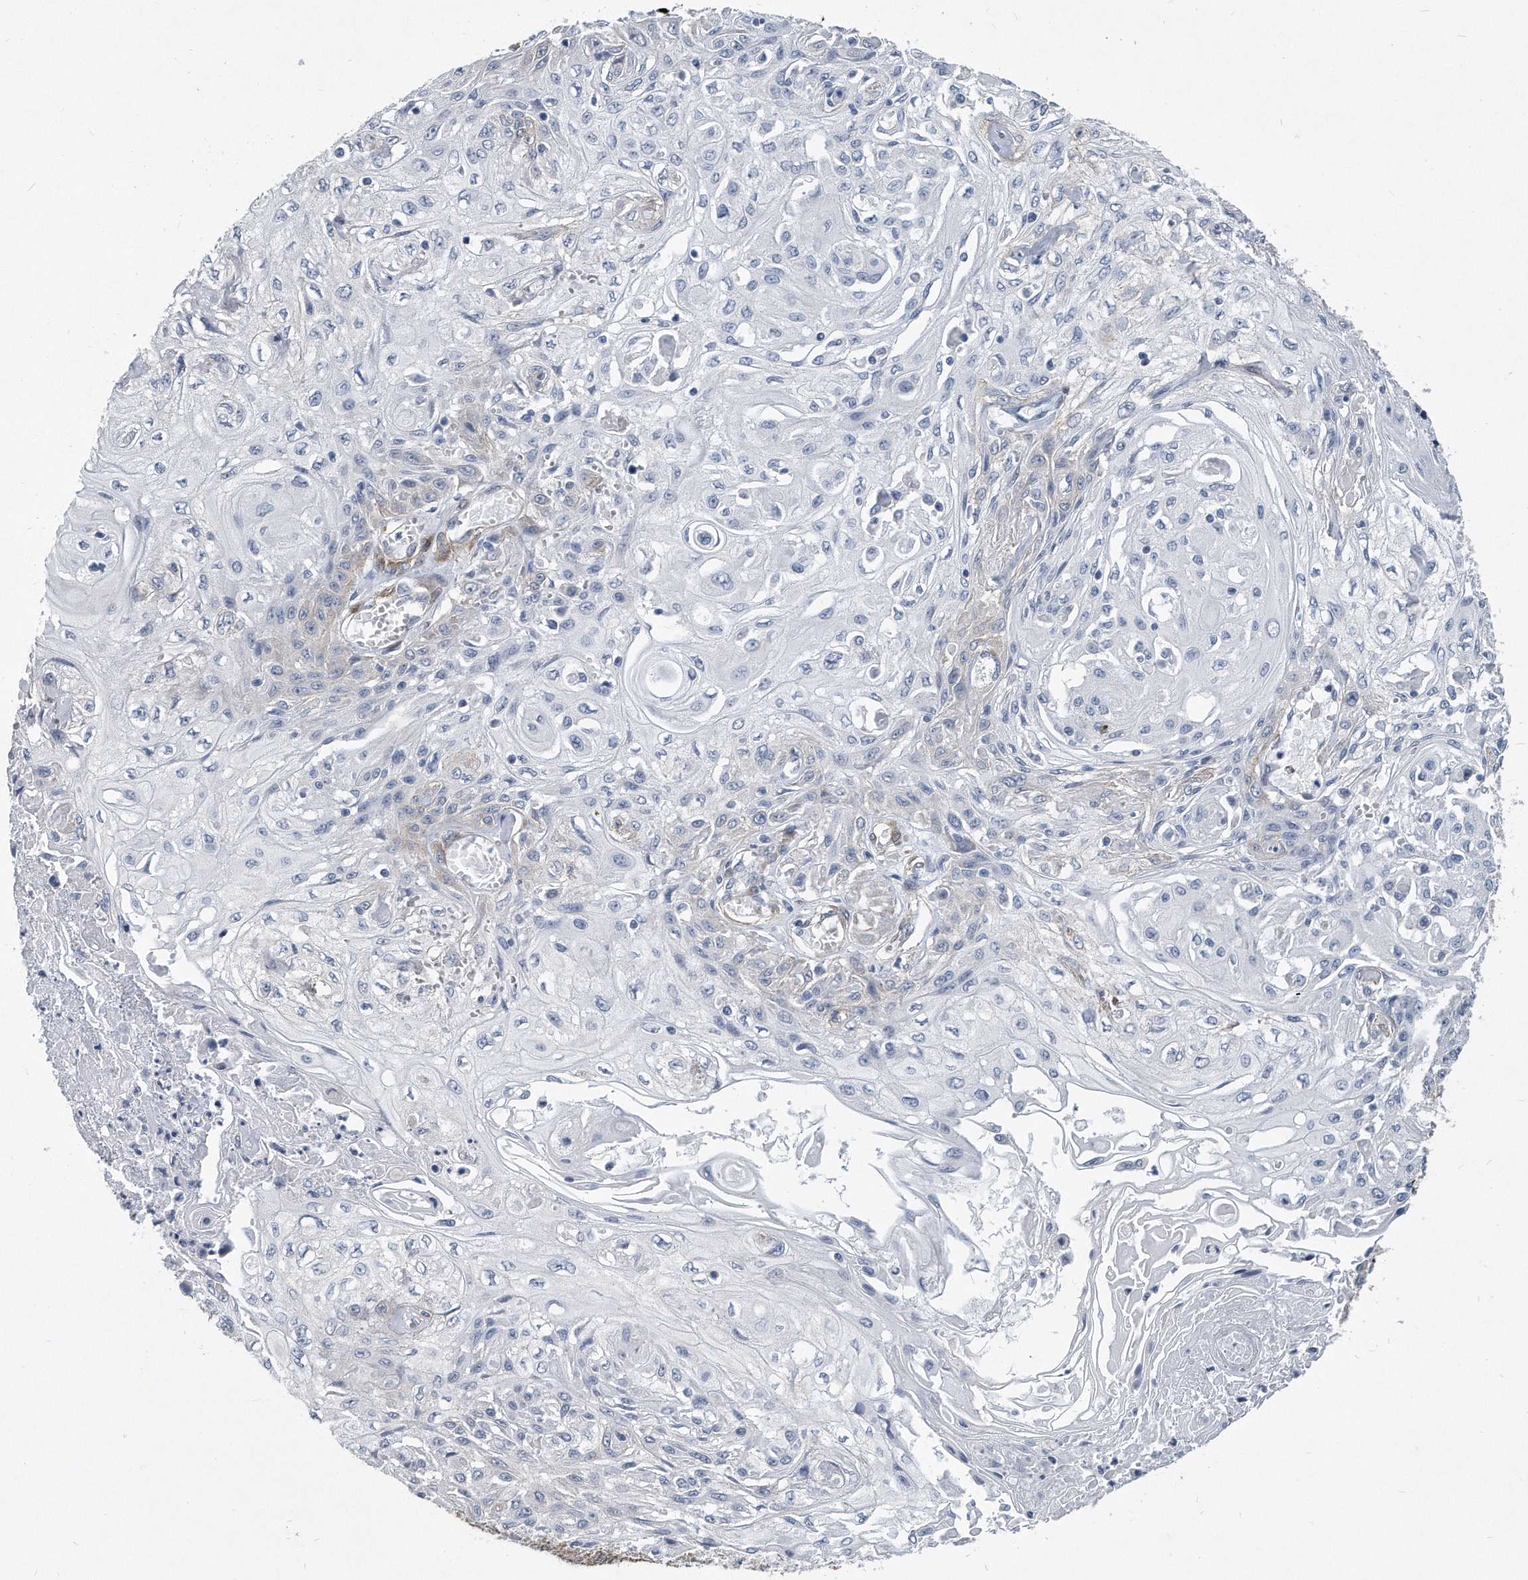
{"staining": {"intensity": "negative", "quantity": "none", "location": "none"}, "tissue": "skin cancer", "cell_type": "Tumor cells", "image_type": "cancer", "snomed": [{"axis": "morphology", "description": "Squamous cell carcinoma, NOS"}, {"axis": "morphology", "description": "Squamous cell carcinoma, metastatic, NOS"}, {"axis": "topography", "description": "Skin"}, {"axis": "topography", "description": "Lymph node"}], "caption": "Immunohistochemistry photomicrograph of skin cancer stained for a protein (brown), which demonstrates no positivity in tumor cells.", "gene": "EIF2B4", "patient": {"sex": "male", "age": 75}}